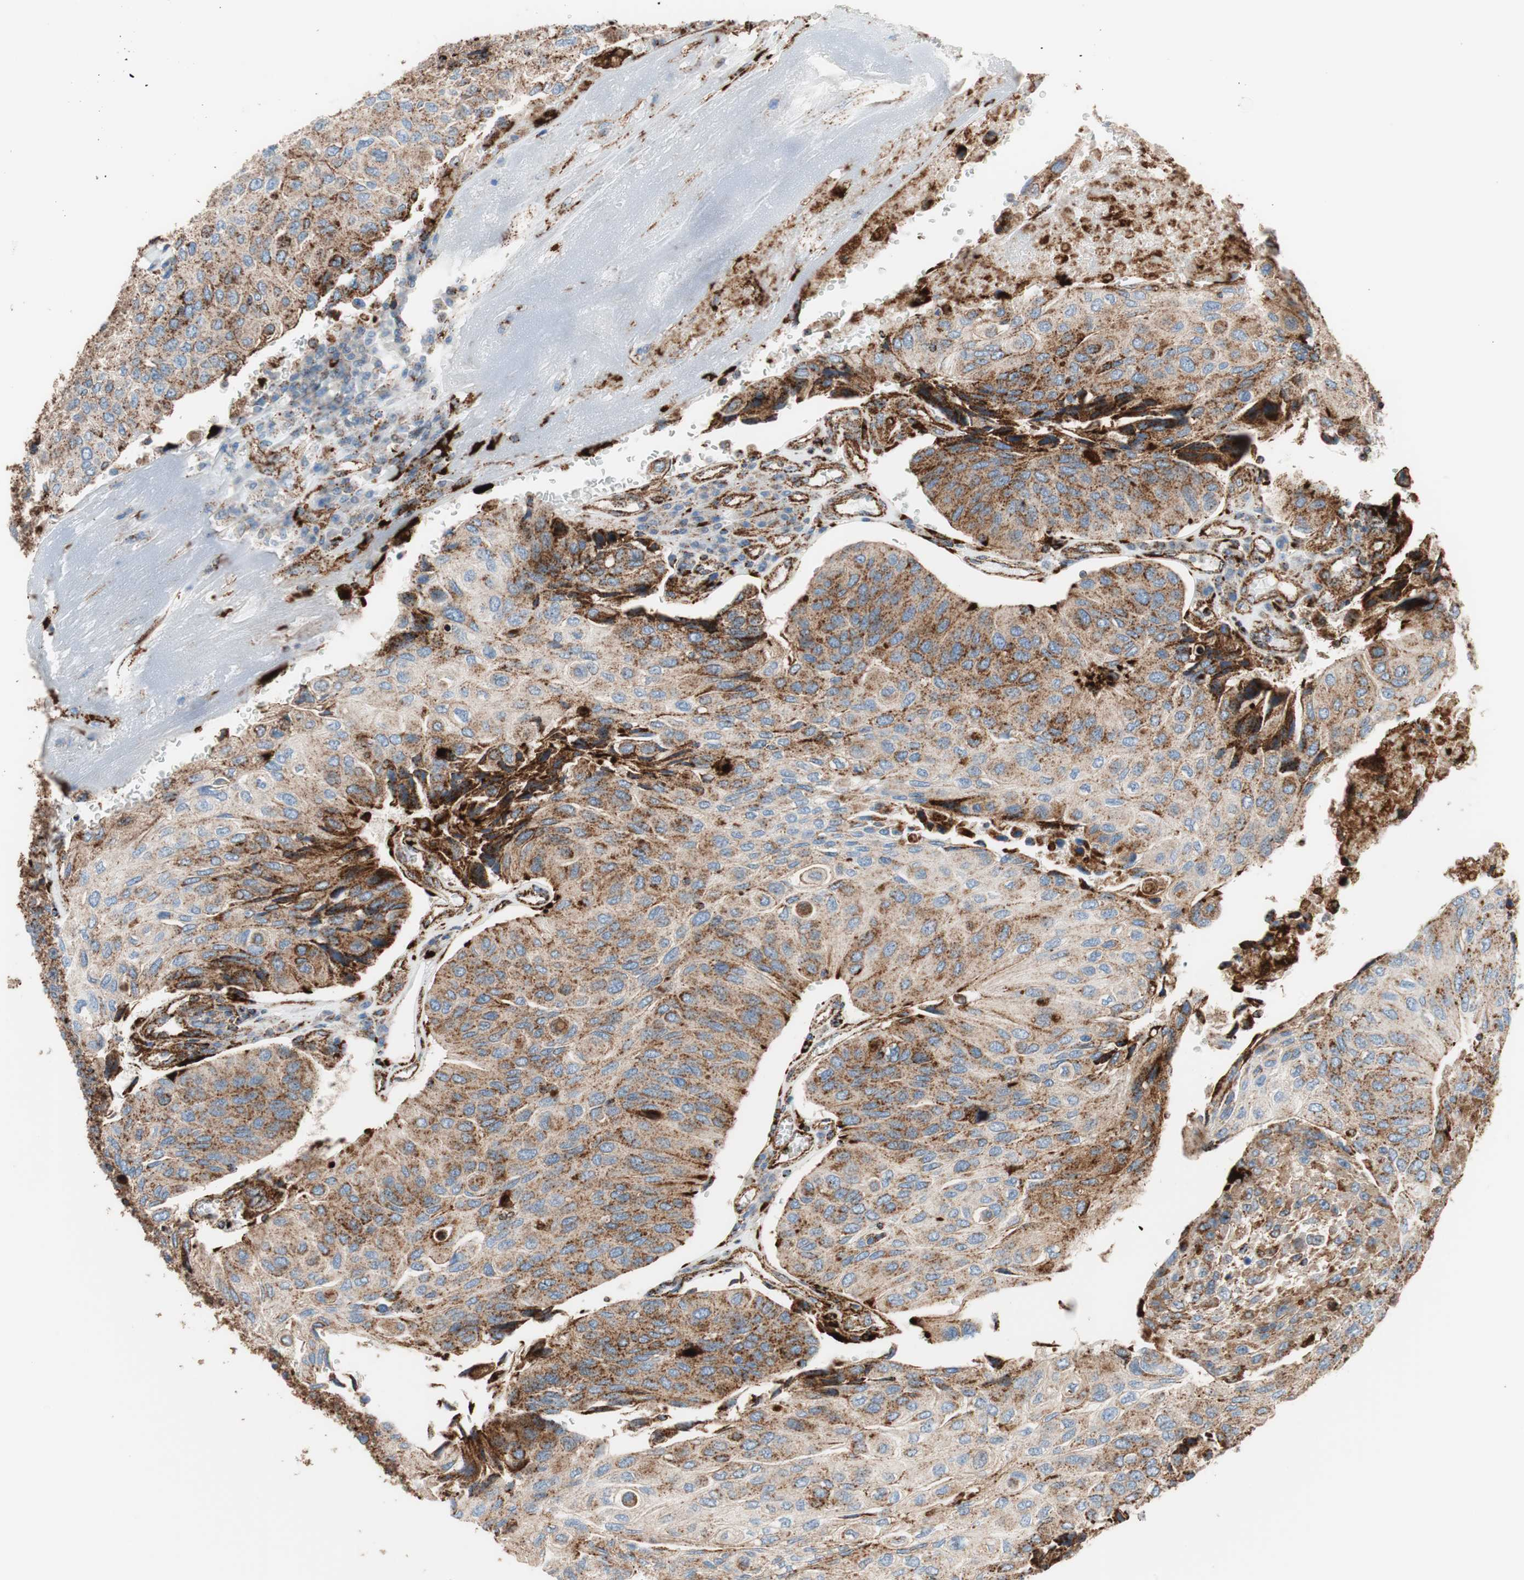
{"staining": {"intensity": "strong", "quantity": ">75%", "location": "cytoplasmic/membranous"}, "tissue": "urothelial cancer", "cell_type": "Tumor cells", "image_type": "cancer", "snomed": [{"axis": "morphology", "description": "Urothelial carcinoma, High grade"}, {"axis": "topography", "description": "Urinary bladder"}], "caption": "DAB (3,3'-diaminobenzidine) immunohistochemical staining of human urothelial carcinoma (high-grade) reveals strong cytoplasmic/membranous protein staining in approximately >75% of tumor cells.", "gene": "LAMP1", "patient": {"sex": "male", "age": 66}}